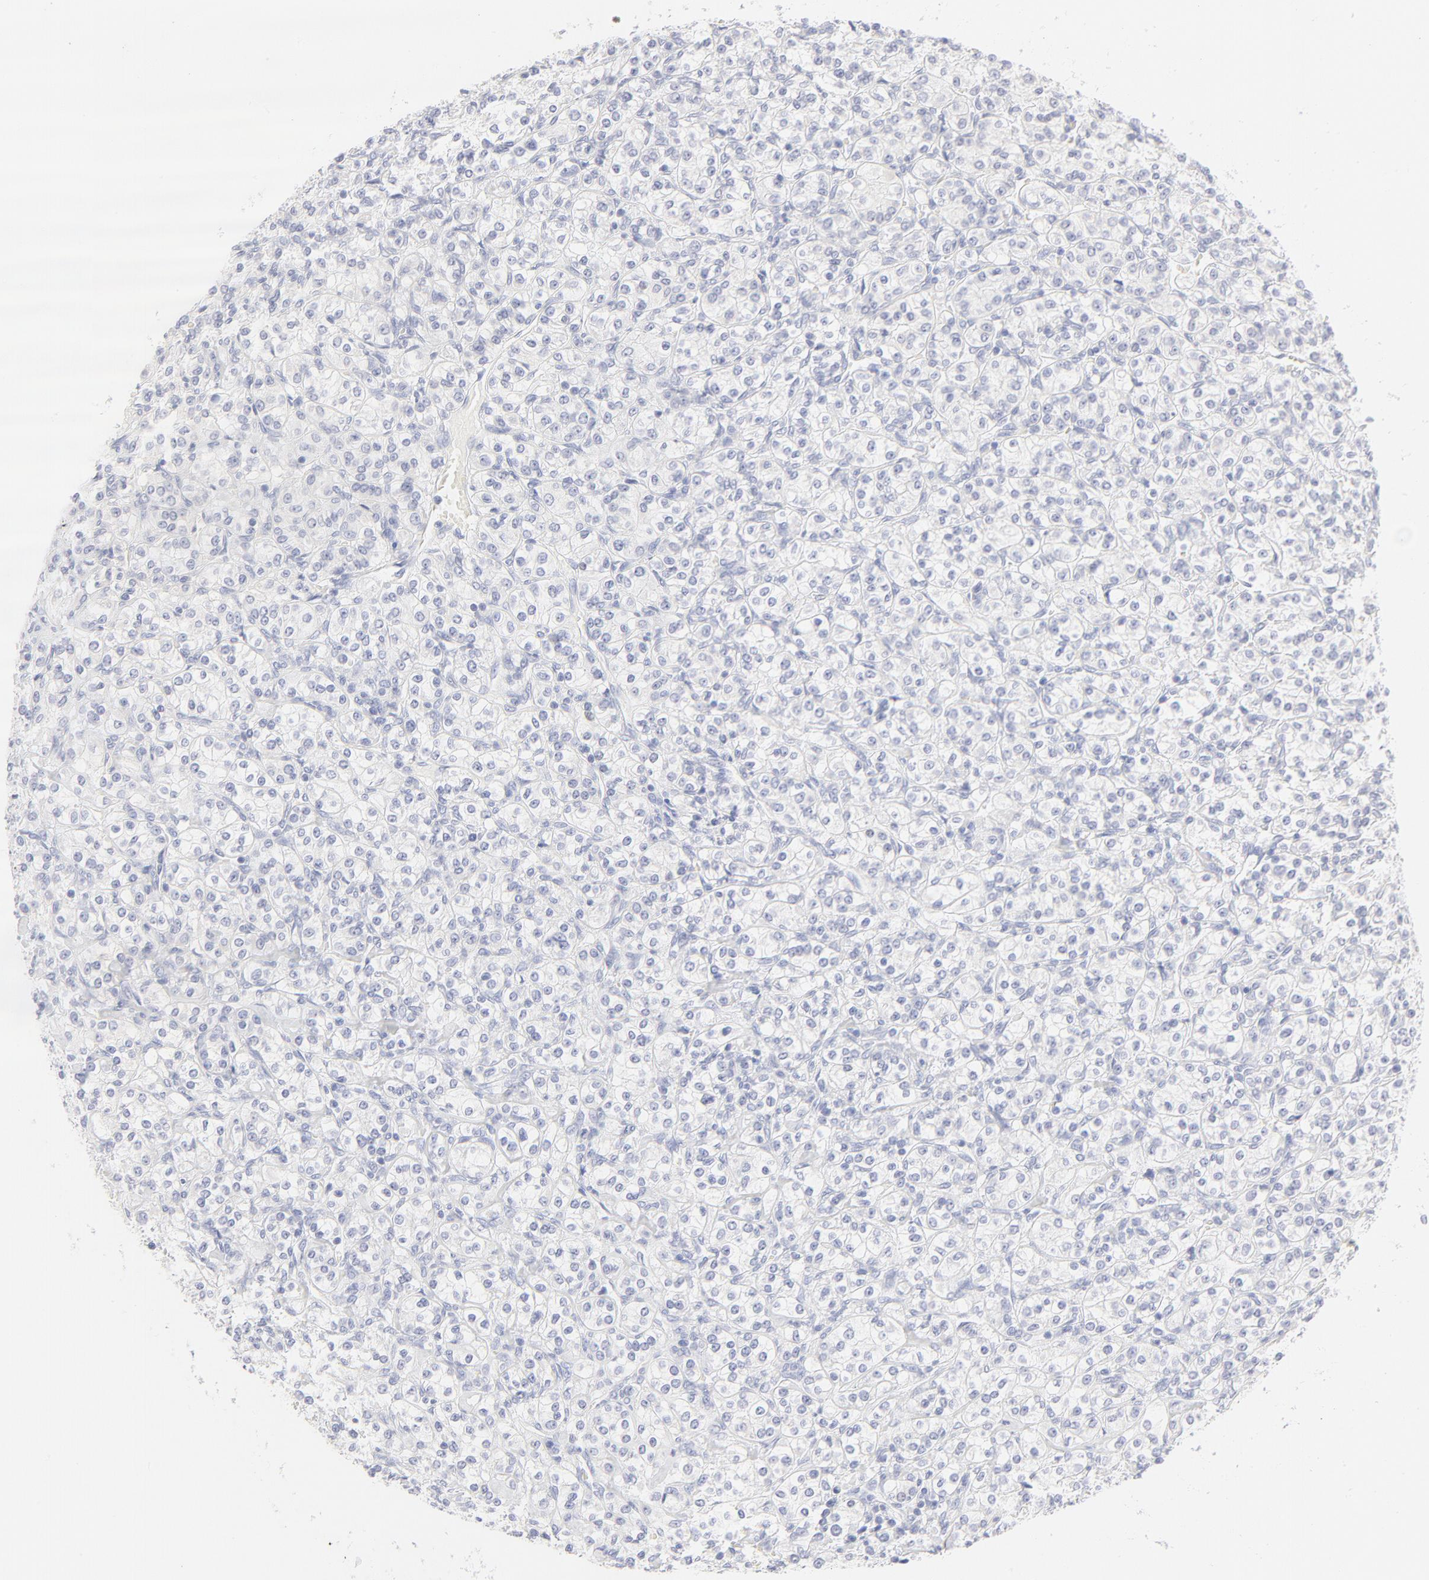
{"staining": {"intensity": "negative", "quantity": "none", "location": "none"}, "tissue": "renal cancer", "cell_type": "Tumor cells", "image_type": "cancer", "snomed": [{"axis": "morphology", "description": "Adenocarcinoma, NOS"}, {"axis": "topography", "description": "Kidney"}], "caption": "Immunohistochemical staining of human renal cancer (adenocarcinoma) reveals no significant expression in tumor cells.", "gene": "ELF3", "patient": {"sex": "male", "age": 77}}